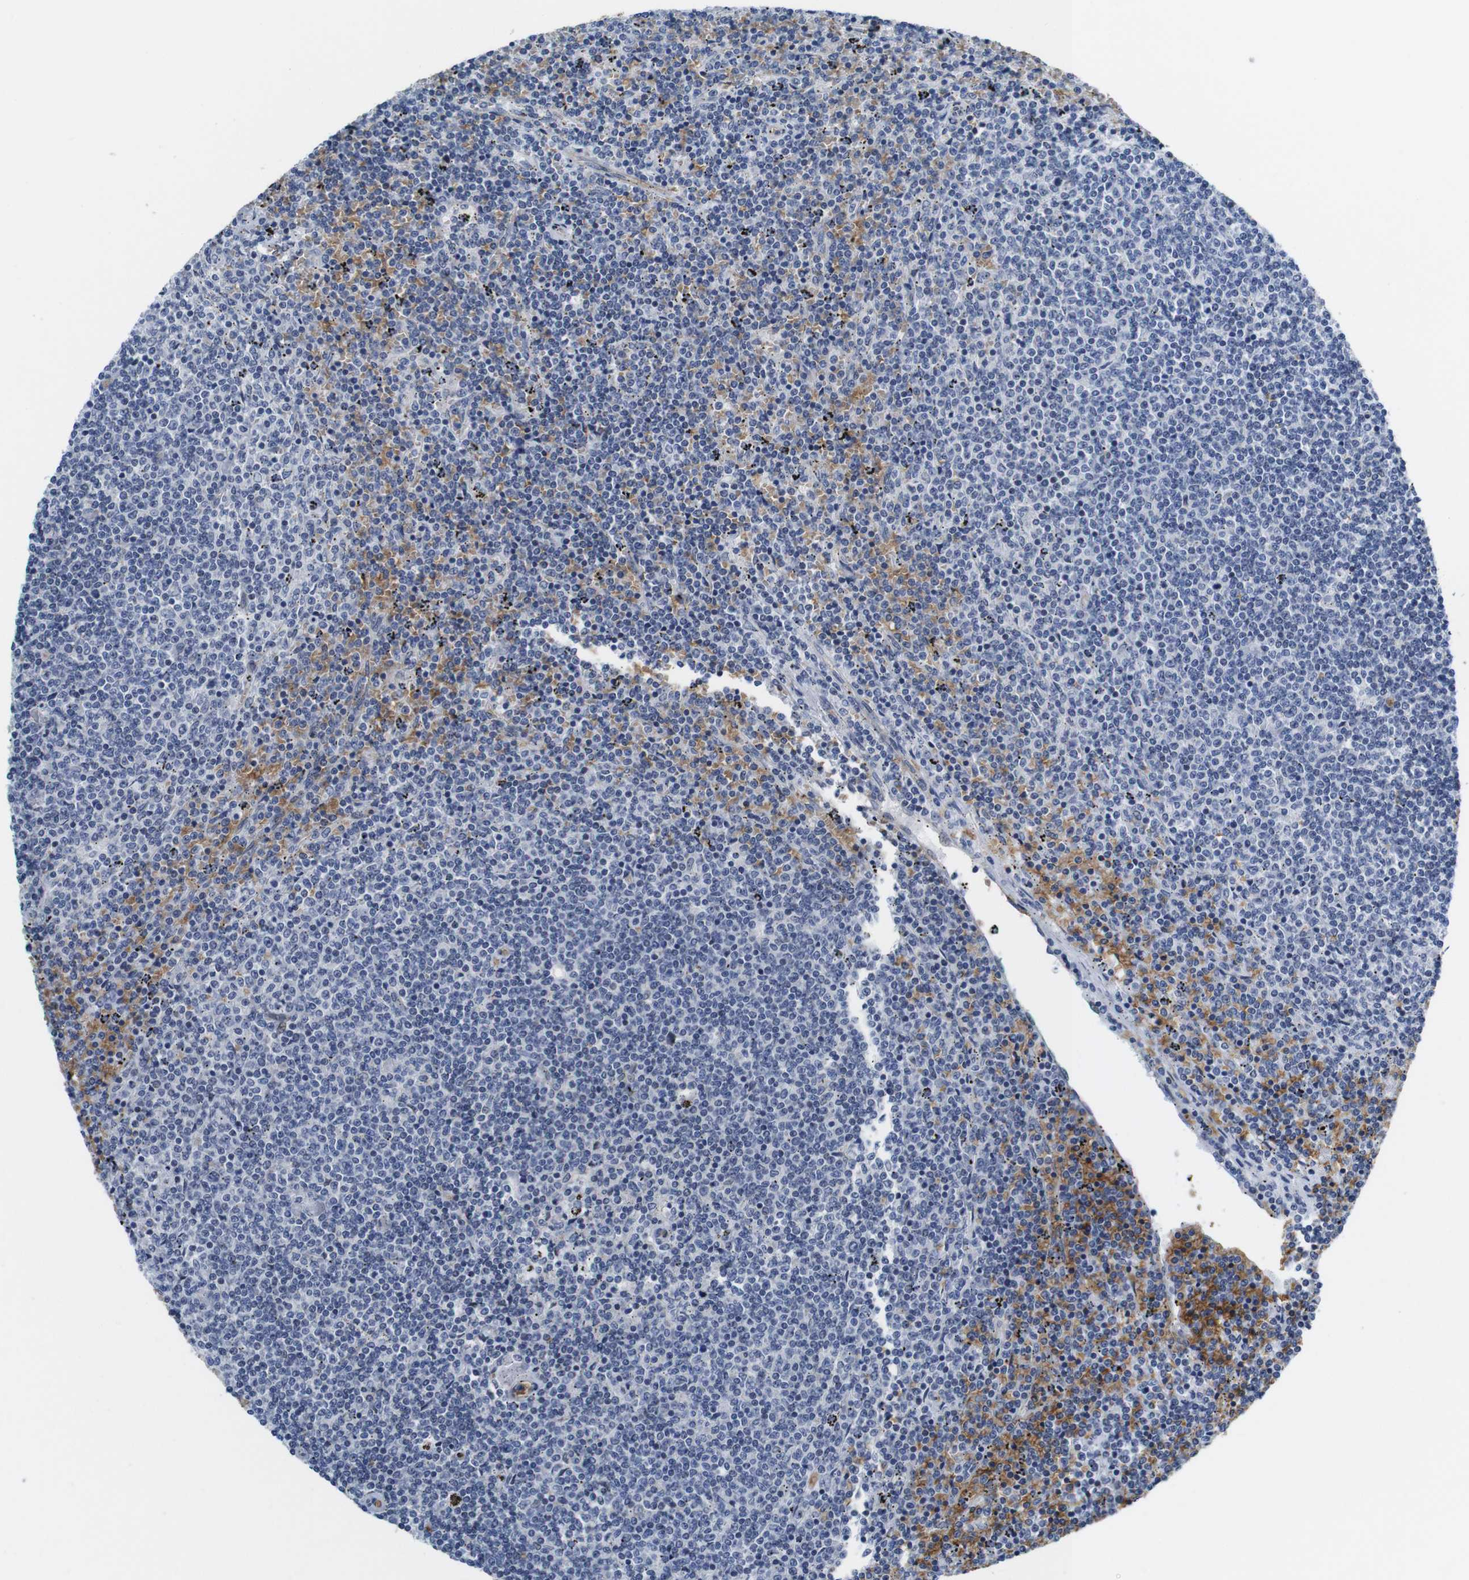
{"staining": {"intensity": "moderate", "quantity": "<25%", "location": "cytoplasmic/membranous"}, "tissue": "lymphoma", "cell_type": "Tumor cells", "image_type": "cancer", "snomed": [{"axis": "morphology", "description": "Malignant lymphoma, non-Hodgkin's type, Low grade"}, {"axis": "topography", "description": "Spleen"}], "caption": "Protein analysis of malignant lymphoma, non-Hodgkin's type (low-grade) tissue reveals moderate cytoplasmic/membranous expression in approximately <25% of tumor cells.", "gene": "SOCS3", "patient": {"sex": "female", "age": 50}}